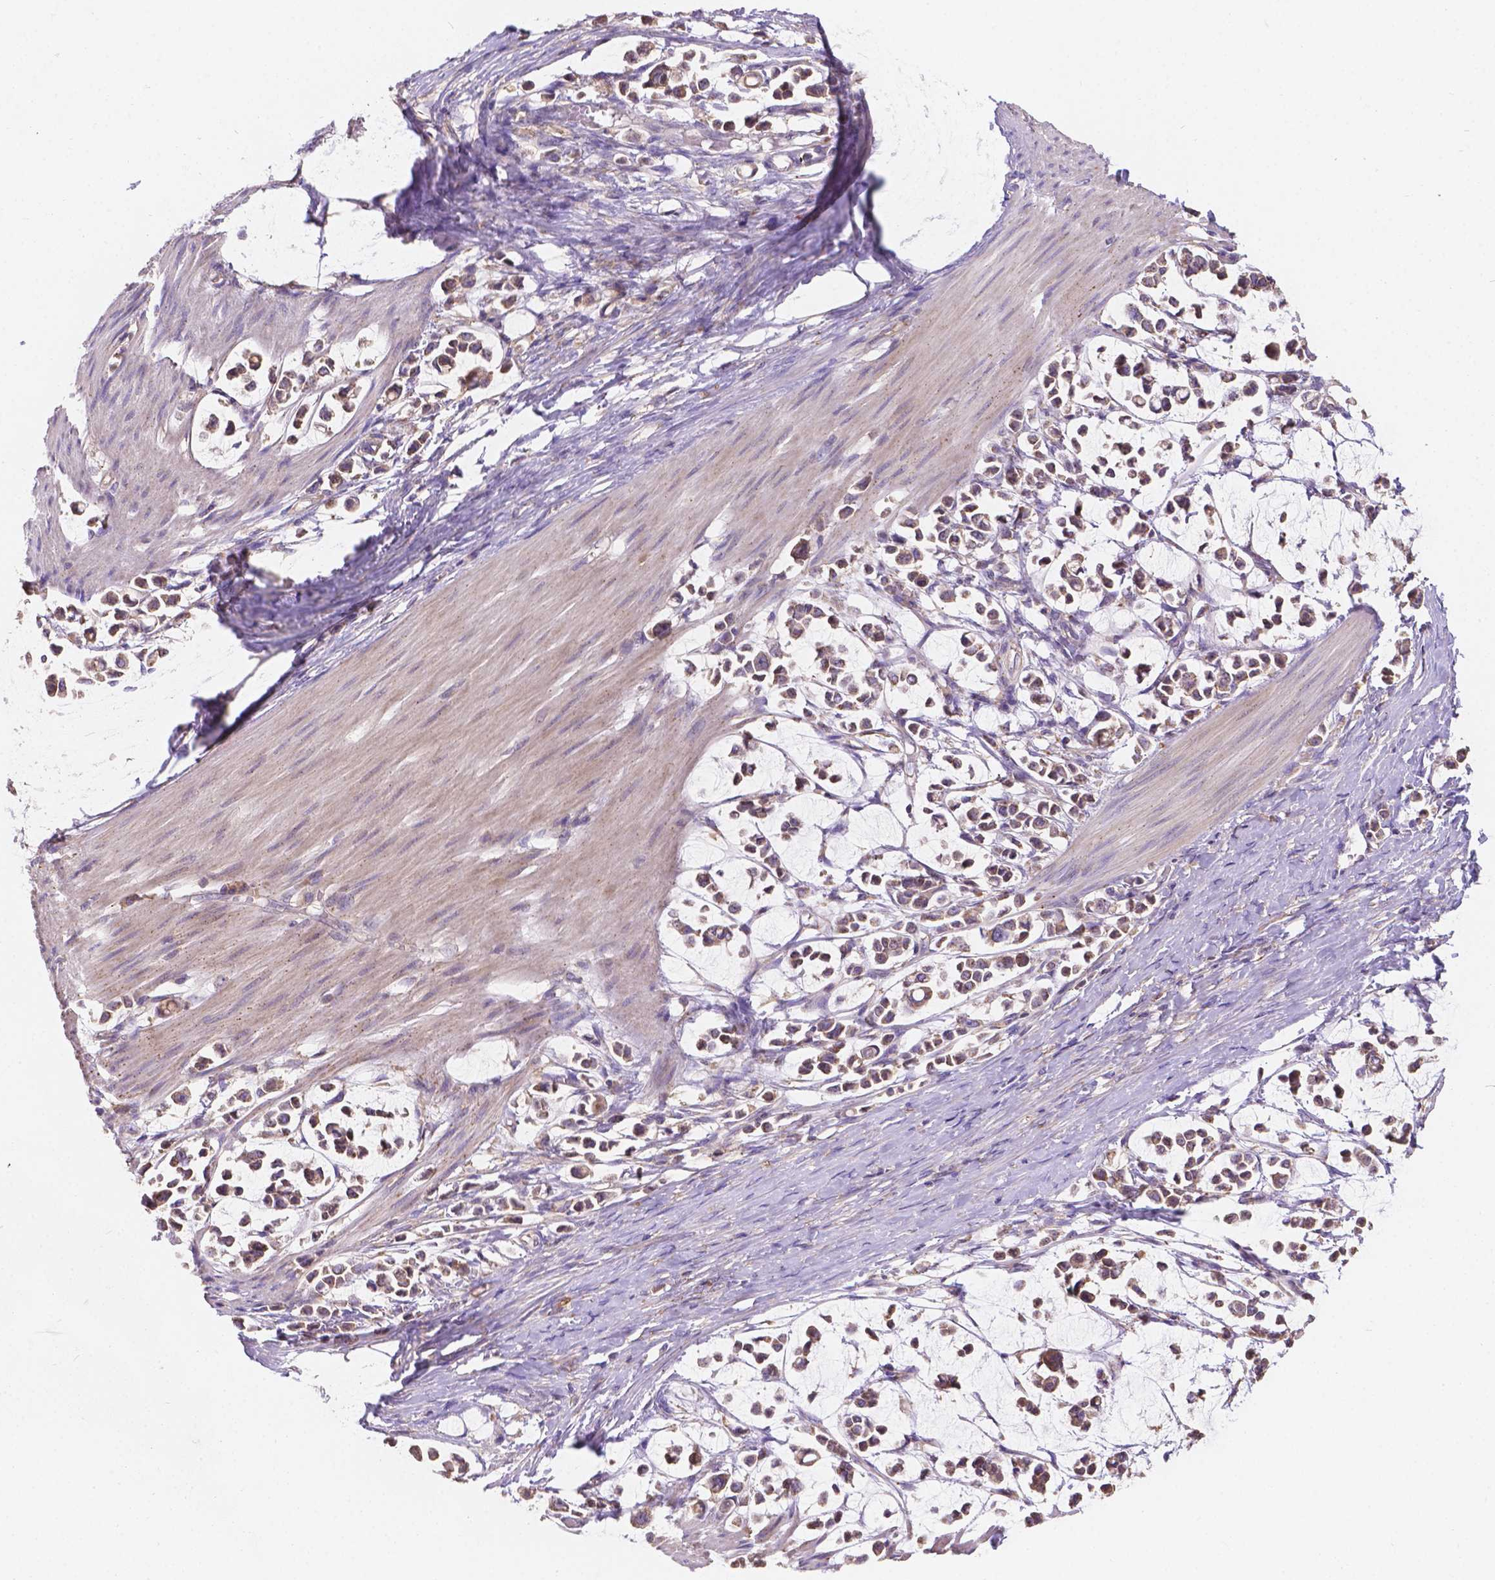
{"staining": {"intensity": "moderate", "quantity": ">75%", "location": "cytoplasmic/membranous"}, "tissue": "stomach cancer", "cell_type": "Tumor cells", "image_type": "cancer", "snomed": [{"axis": "morphology", "description": "Adenocarcinoma, NOS"}, {"axis": "topography", "description": "Stomach"}], "caption": "Immunohistochemistry histopathology image of neoplastic tissue: human stomach cancer stained using immunohistochemistry reveals medium levels of moderate protein expression localized specifically in the cytoplasmic/membranous of tumor cells, appearing as a cytoplasmic/membranous brown color.", "gene": "CDK10", "patient": {"sex": "male", "age": 82}}